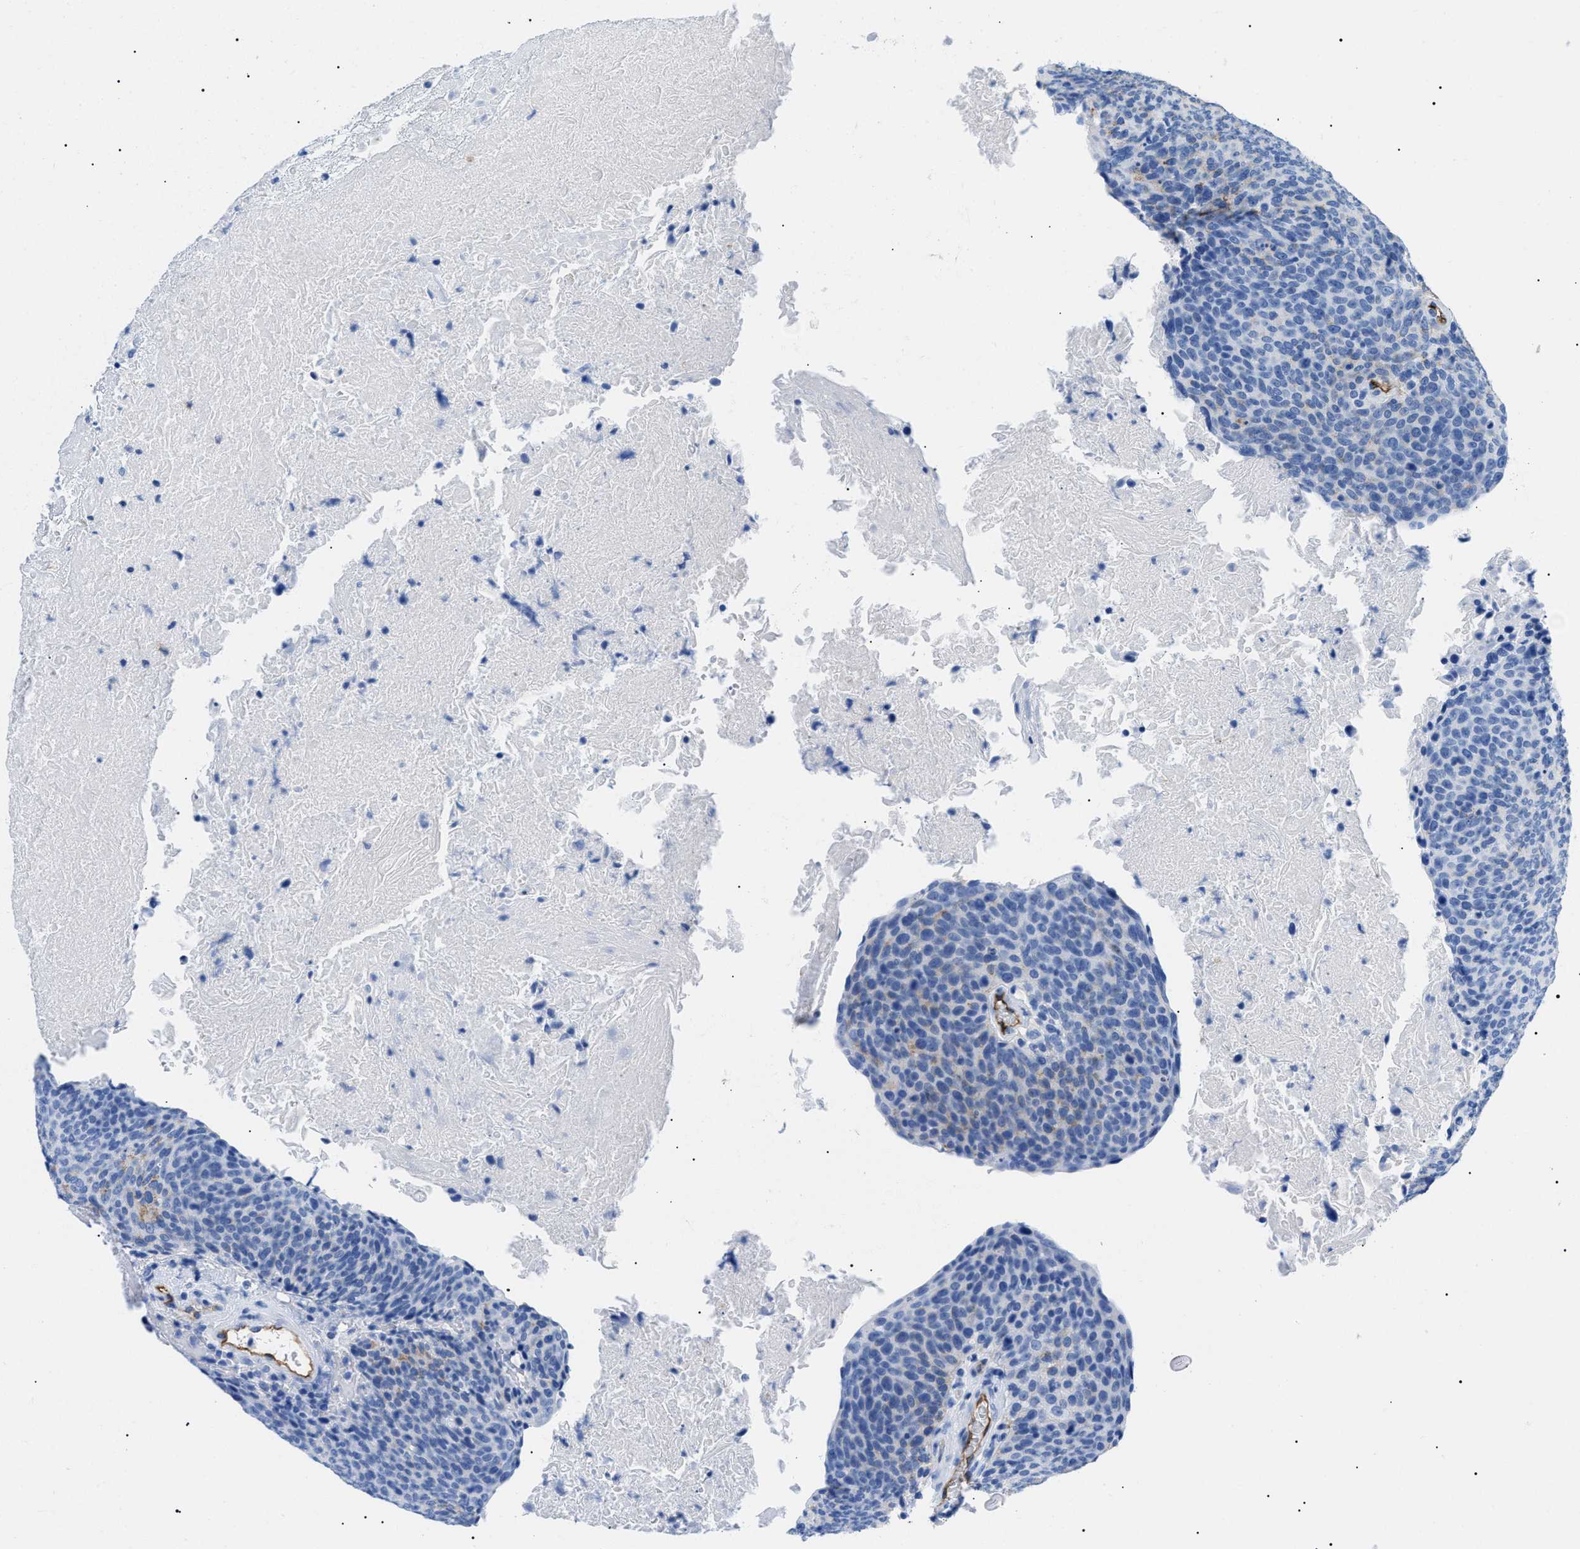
{"staining": {"intensity": "weak", "quantity": "<25%", "location": "cytoplasmic/membranous"}, "tissue": "head and neck cancer", "cell_type": "Tumor cells", "image_type": "cancer", "snomed": [{"axis": "morphology", "description": "Squamous cell carcinoma, NOS"}, {"axis": "morphology", "description": "Squamous cell carcinoma, metastatic, NOS"}, {"axis": "topography", "description": "Lymph node"}, {"axis": "topography", "description": "Head-Neck"}], "caption": "DAB (3,3'-diaminobenzidine) immunohistochemical staining of human squamous cell carcinoma (head and neck) reveals no significant expression in tumor cells.", "gene": "PODXL", "patient": {"sex": "male", "age": 62}}